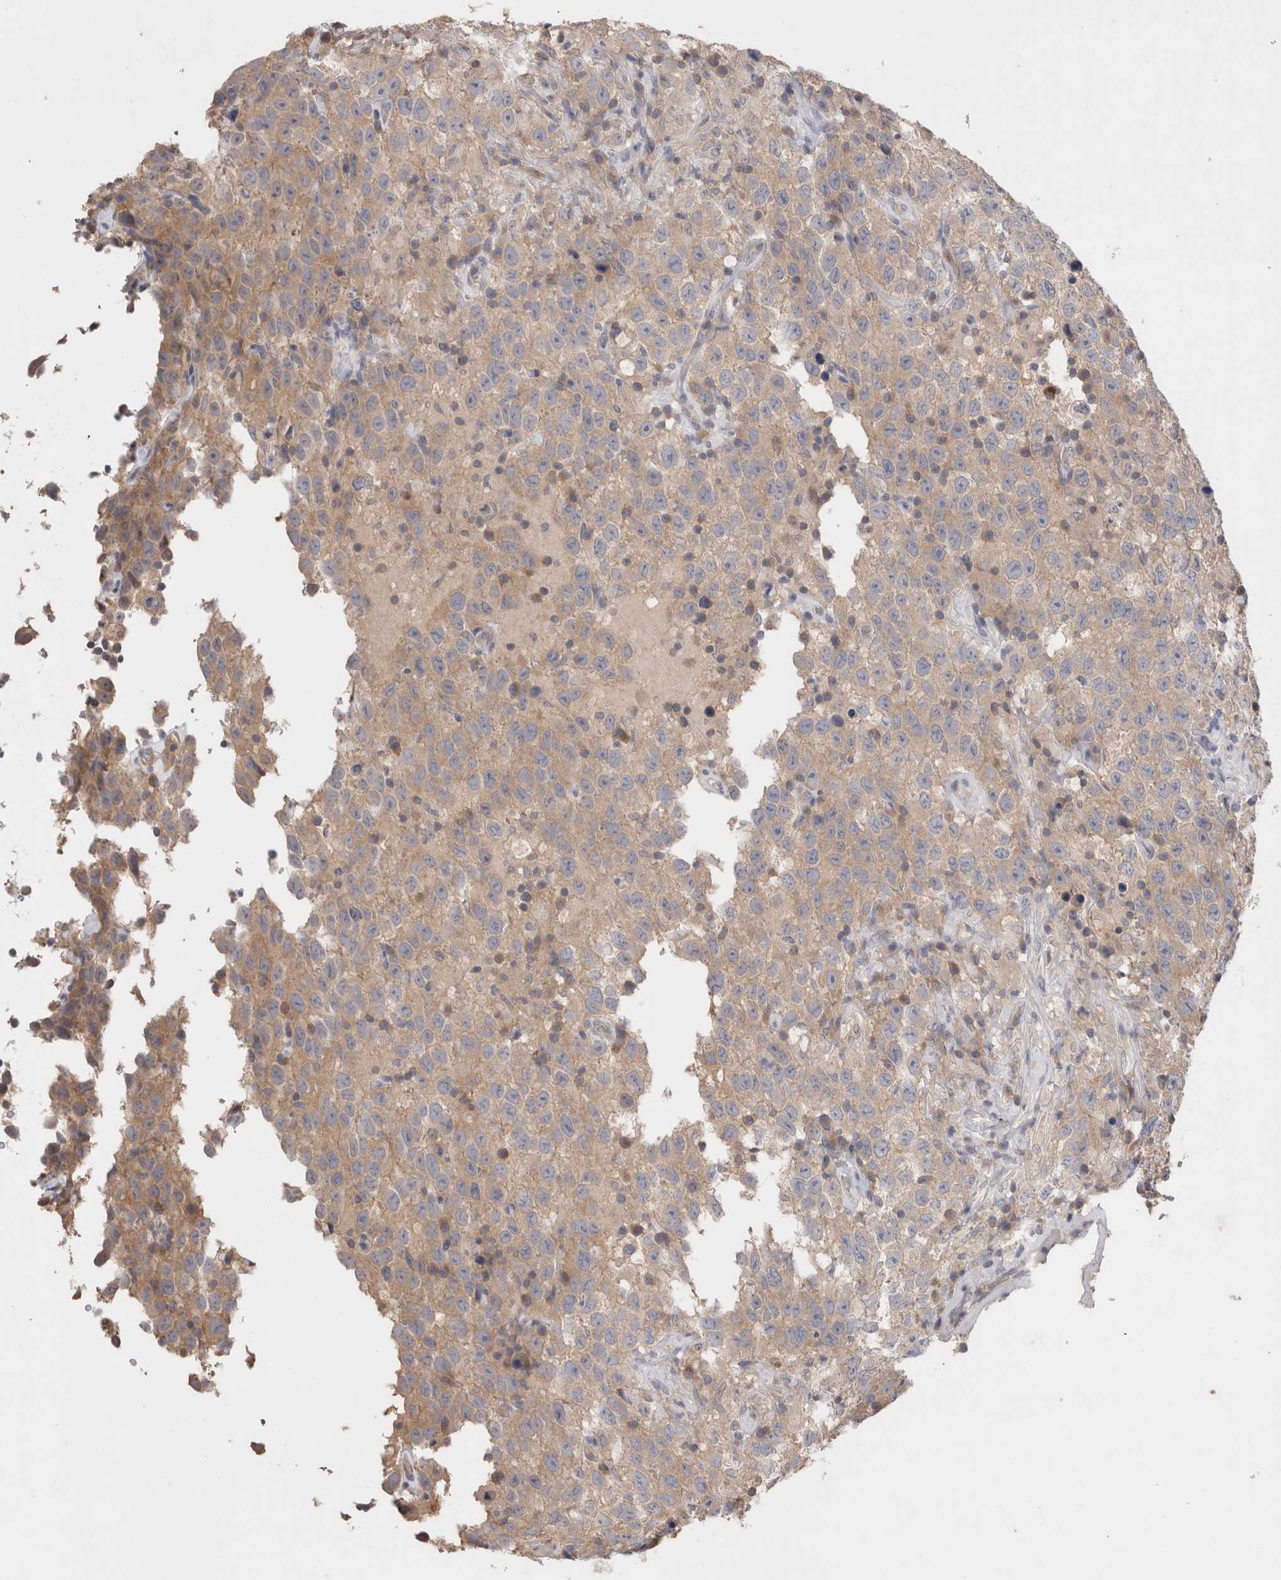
{"staining": {"intensity": "moderate", "quantity": "25%-75%", "location": "cytoplasmic/membranous"}, "tissue": "testis cancer", "cell_type": "Tumor cells", "image_type": "cancer", "snomed": [{"axis": "morphology", "description": "Seminoma, NOS"}, {"axis": "topography", "description": "Testis"}], "caption": "Testis cancer (seminoma) stained with IHC shows moderate cytoplasmic/membranous staining in approximately 25%-75% of tumor cells.", "gene": "OTOR", "patient": {"sex": "male", "age": 41}}